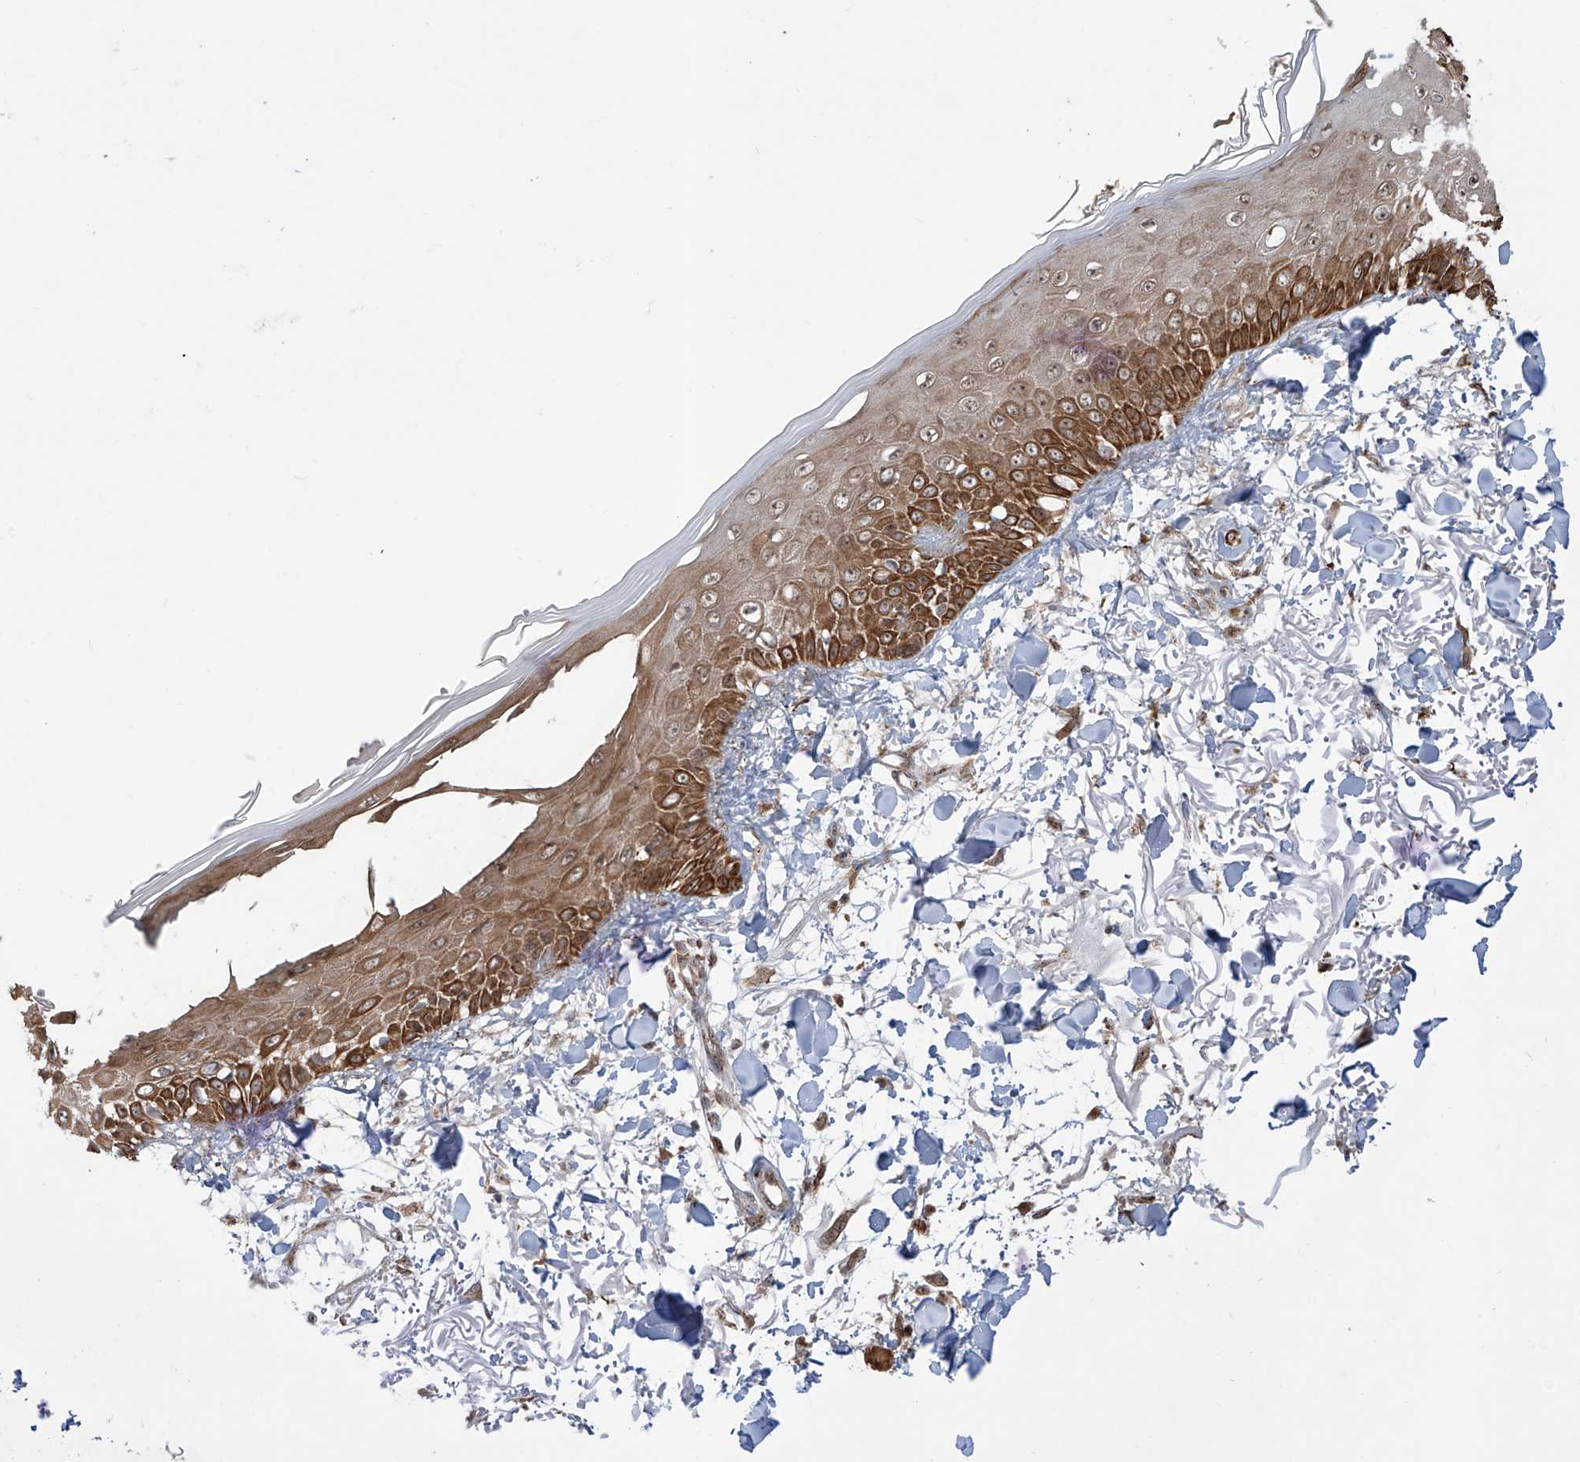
{"staining": {"intensity": "moderate", "quantity": ">75%", "location": "cytoplasmic/membranous"}, "tissue": "skin", "cell_type": "Fibroblasts", "image_type": "normal", "snomed": [{"axis": "morphology", "description": "Normal tissue, NOS"}, {"axis": "morphology", "description": "Squamous cell carcinoma, NOS"}, {"axis": "topography", "description": "Skin"}, {"axis": "topography", "description": "Peripheral nerve tissue"}], "caption": "Protein expression analysis of normal human skin reveals moderate cytoplasmic/membranous expression in about >75% of fibroblasts.", "gene": "ZBTB8A", "patient": {"sex": "male", "age": 83}}